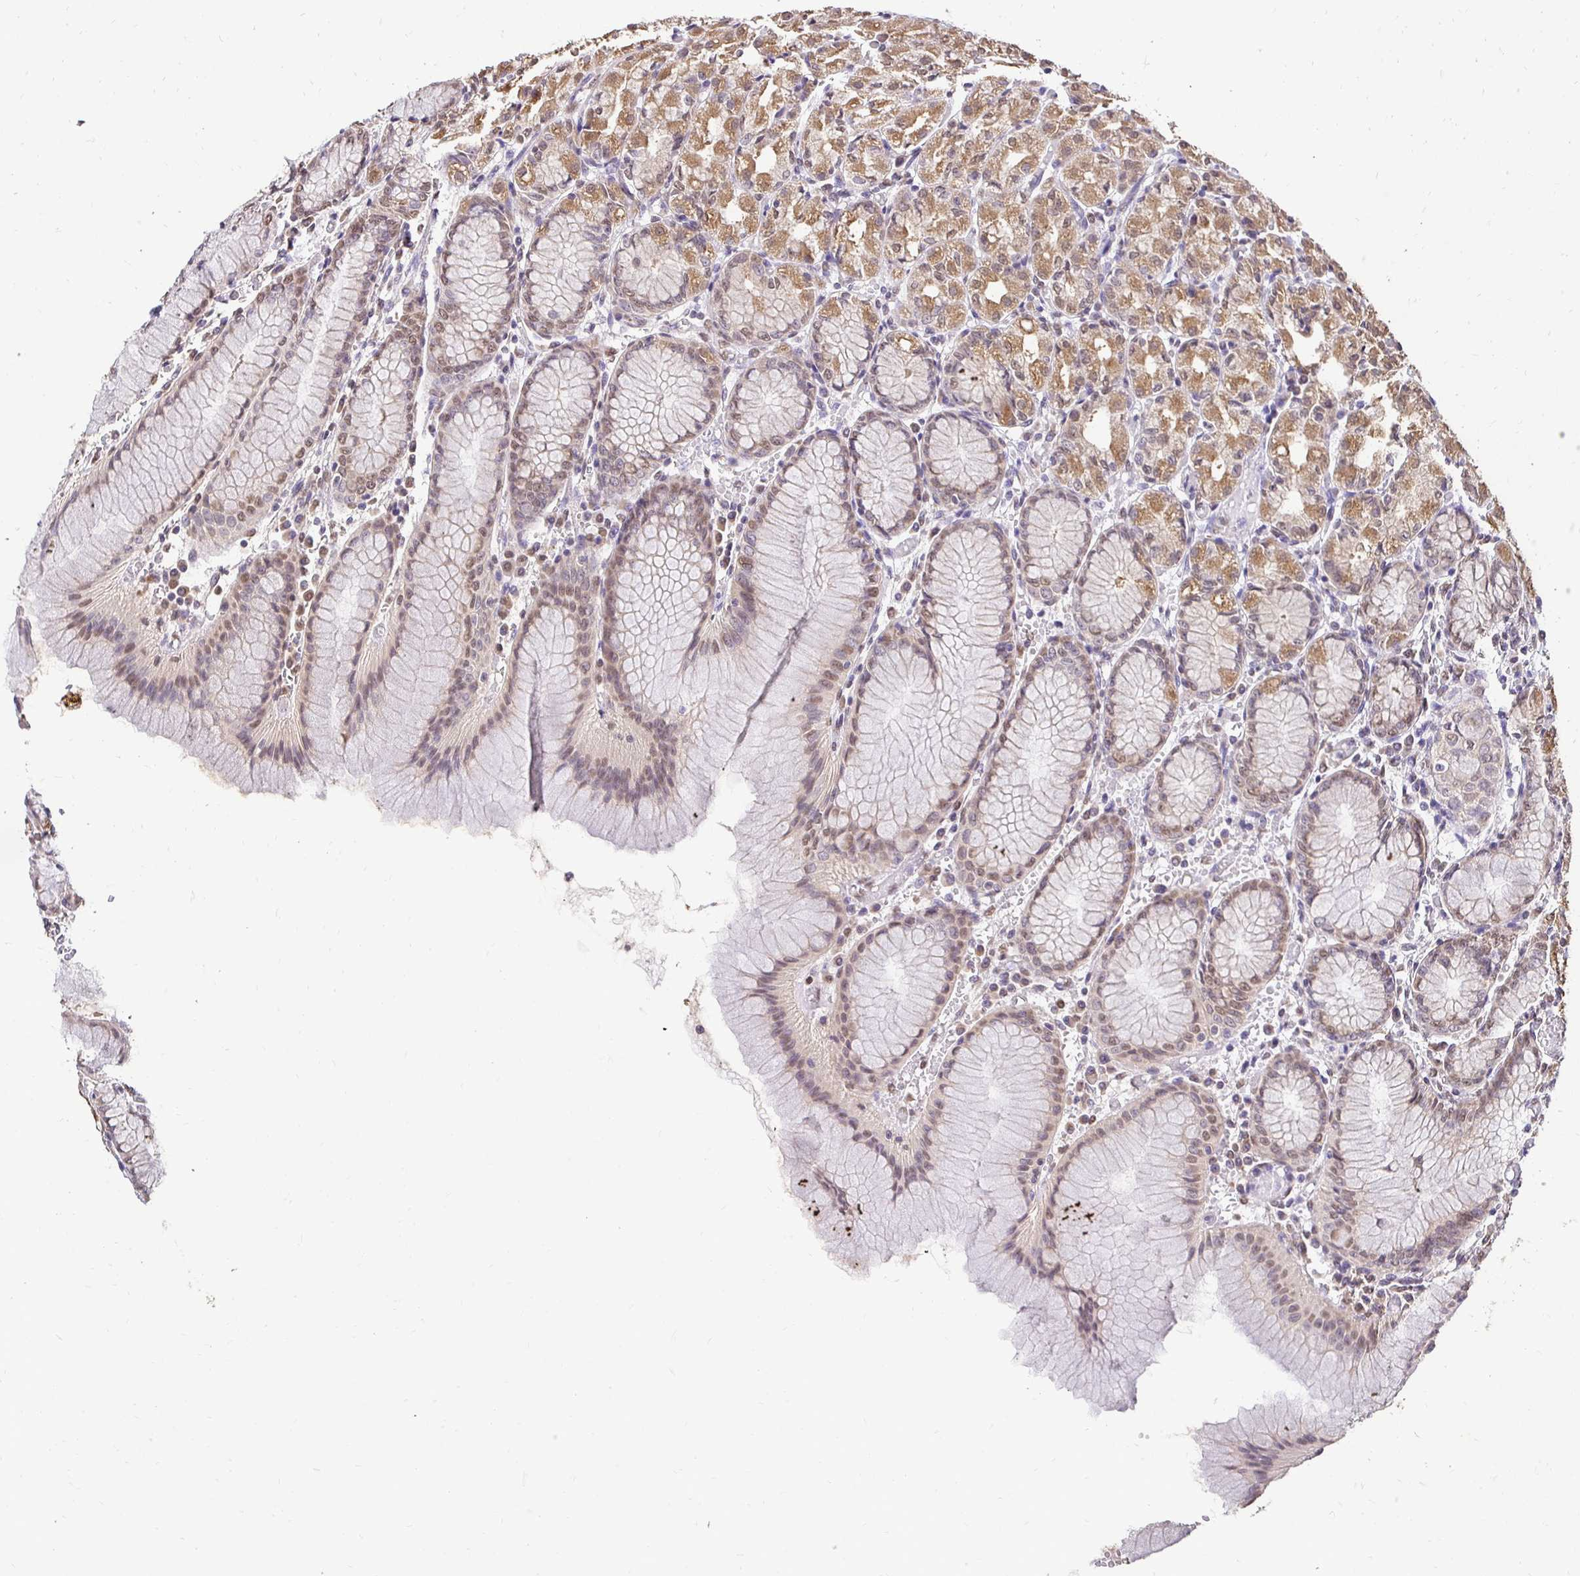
{"staining": {"intensity": "moderate", "quantity": "25%-75%", "location": "cytoplasmic/membranous,nuclear"}, "tissue": "stomach", "cell_type": "Glandular cells", "image_type": "normal", "snomed": [{"axis": "morphology", "description": "Normal tissue, NOS"}, {"axis": "topography", "description": "Stomach"}], "caption": "Moderate cytoplasmic/membranous,nuclear positivity is identified in about 25%-75% of glandular cells in benign stomach. The protein of interest is shown in brown color, while the nuclei are stained blue.", "gene": "RHEBL1", "patient": {"sex": "female", "age": 57}}